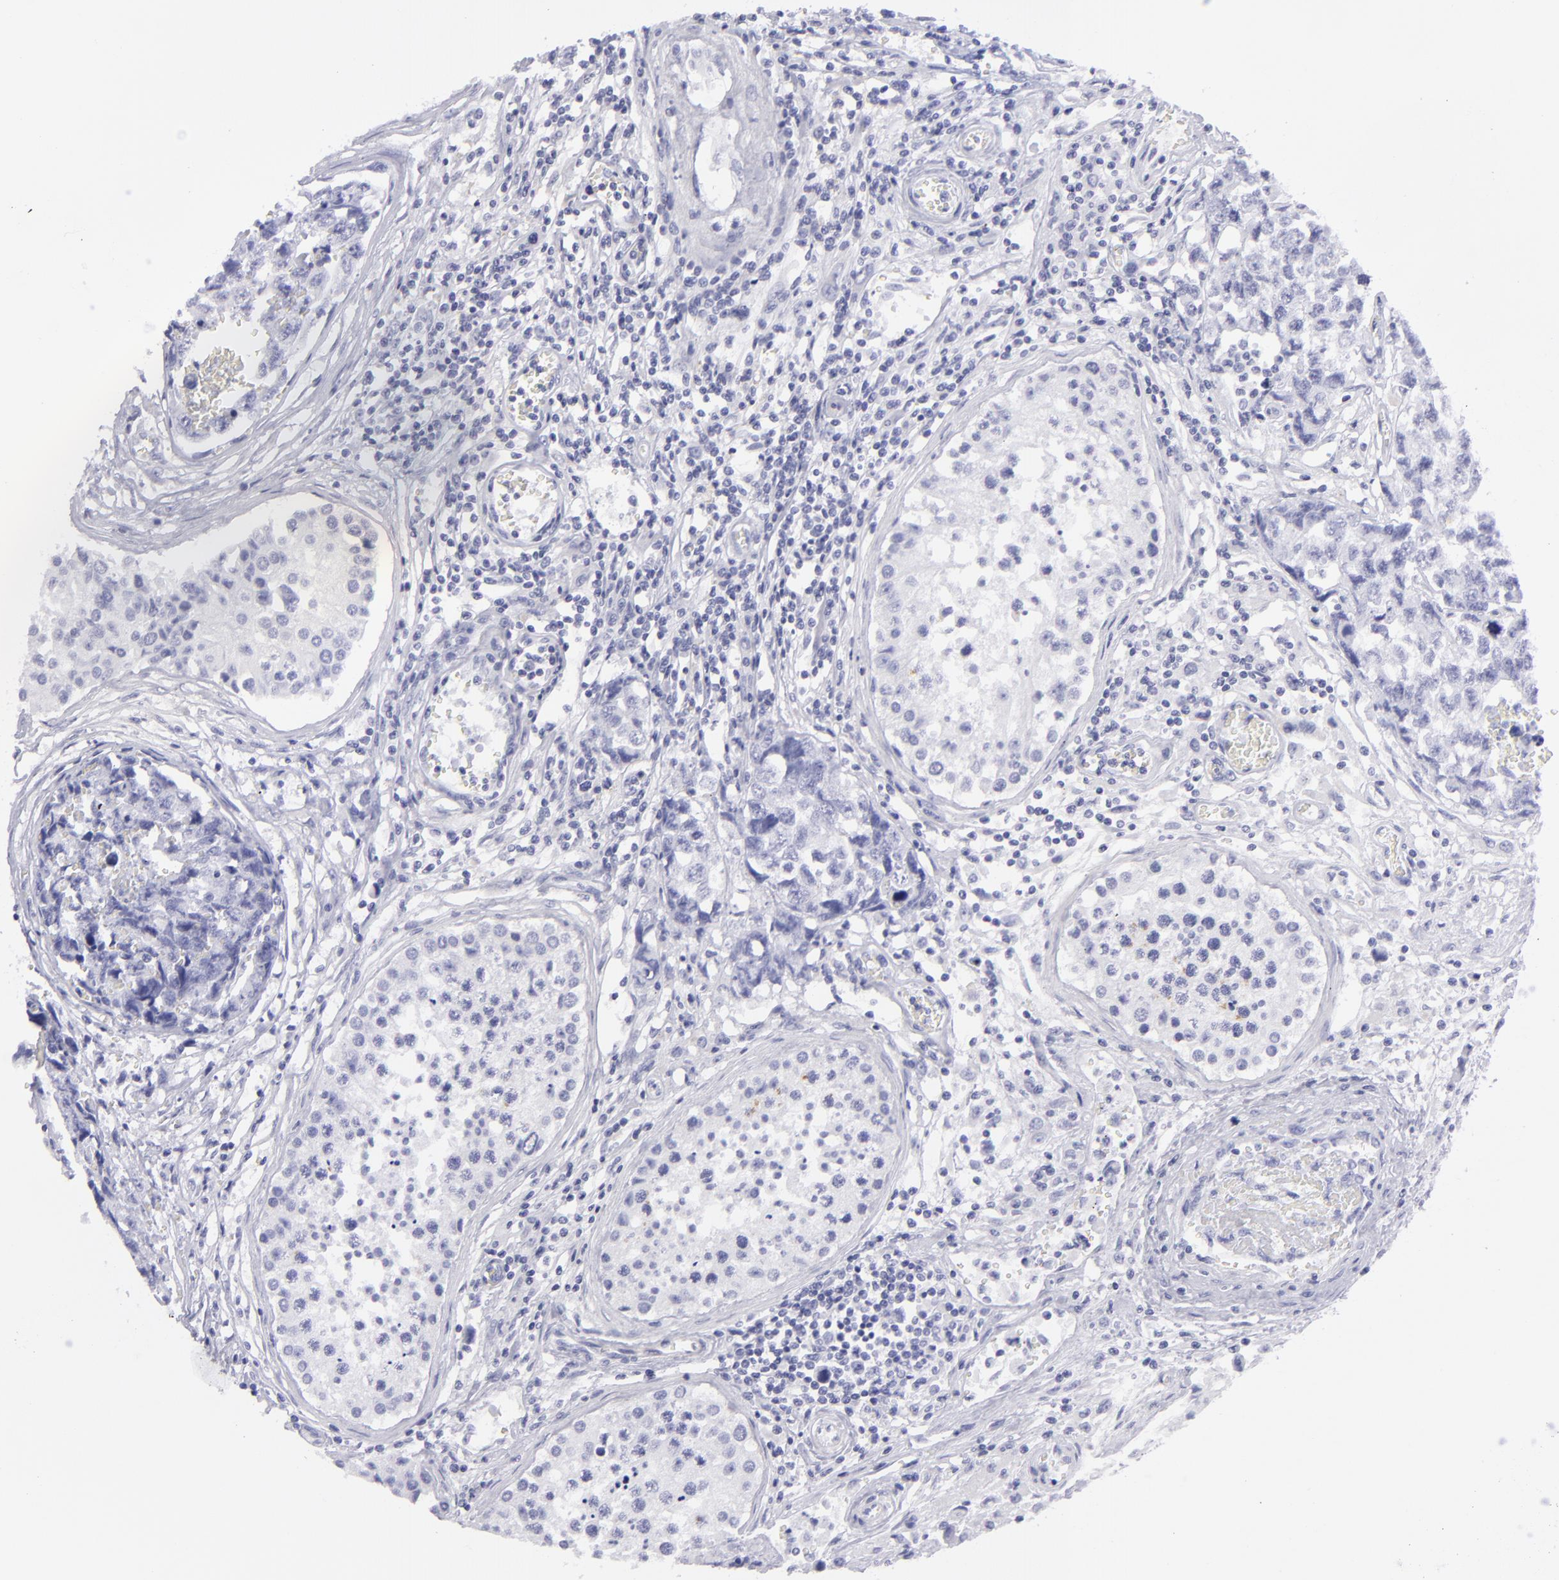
{"staining": {"intensity": "negative", "quantity": "none", "location": "none"}, "tissue": "testis cancer", "cell_type": "Tumor cells", "image_type": "cancer", "snomed": [{"axis": "morphology", "description": "Carcinoma, Embryonal, NOS"}, {"axis": "topography", "description": "Testis"}], "caption": "Tumor cells are negative for brown protein staining in testis embryonal carcinoma. Nuclei are stained in blue.", "gene": "DLG4", "patient": {"sex": "male", "age": 31}}